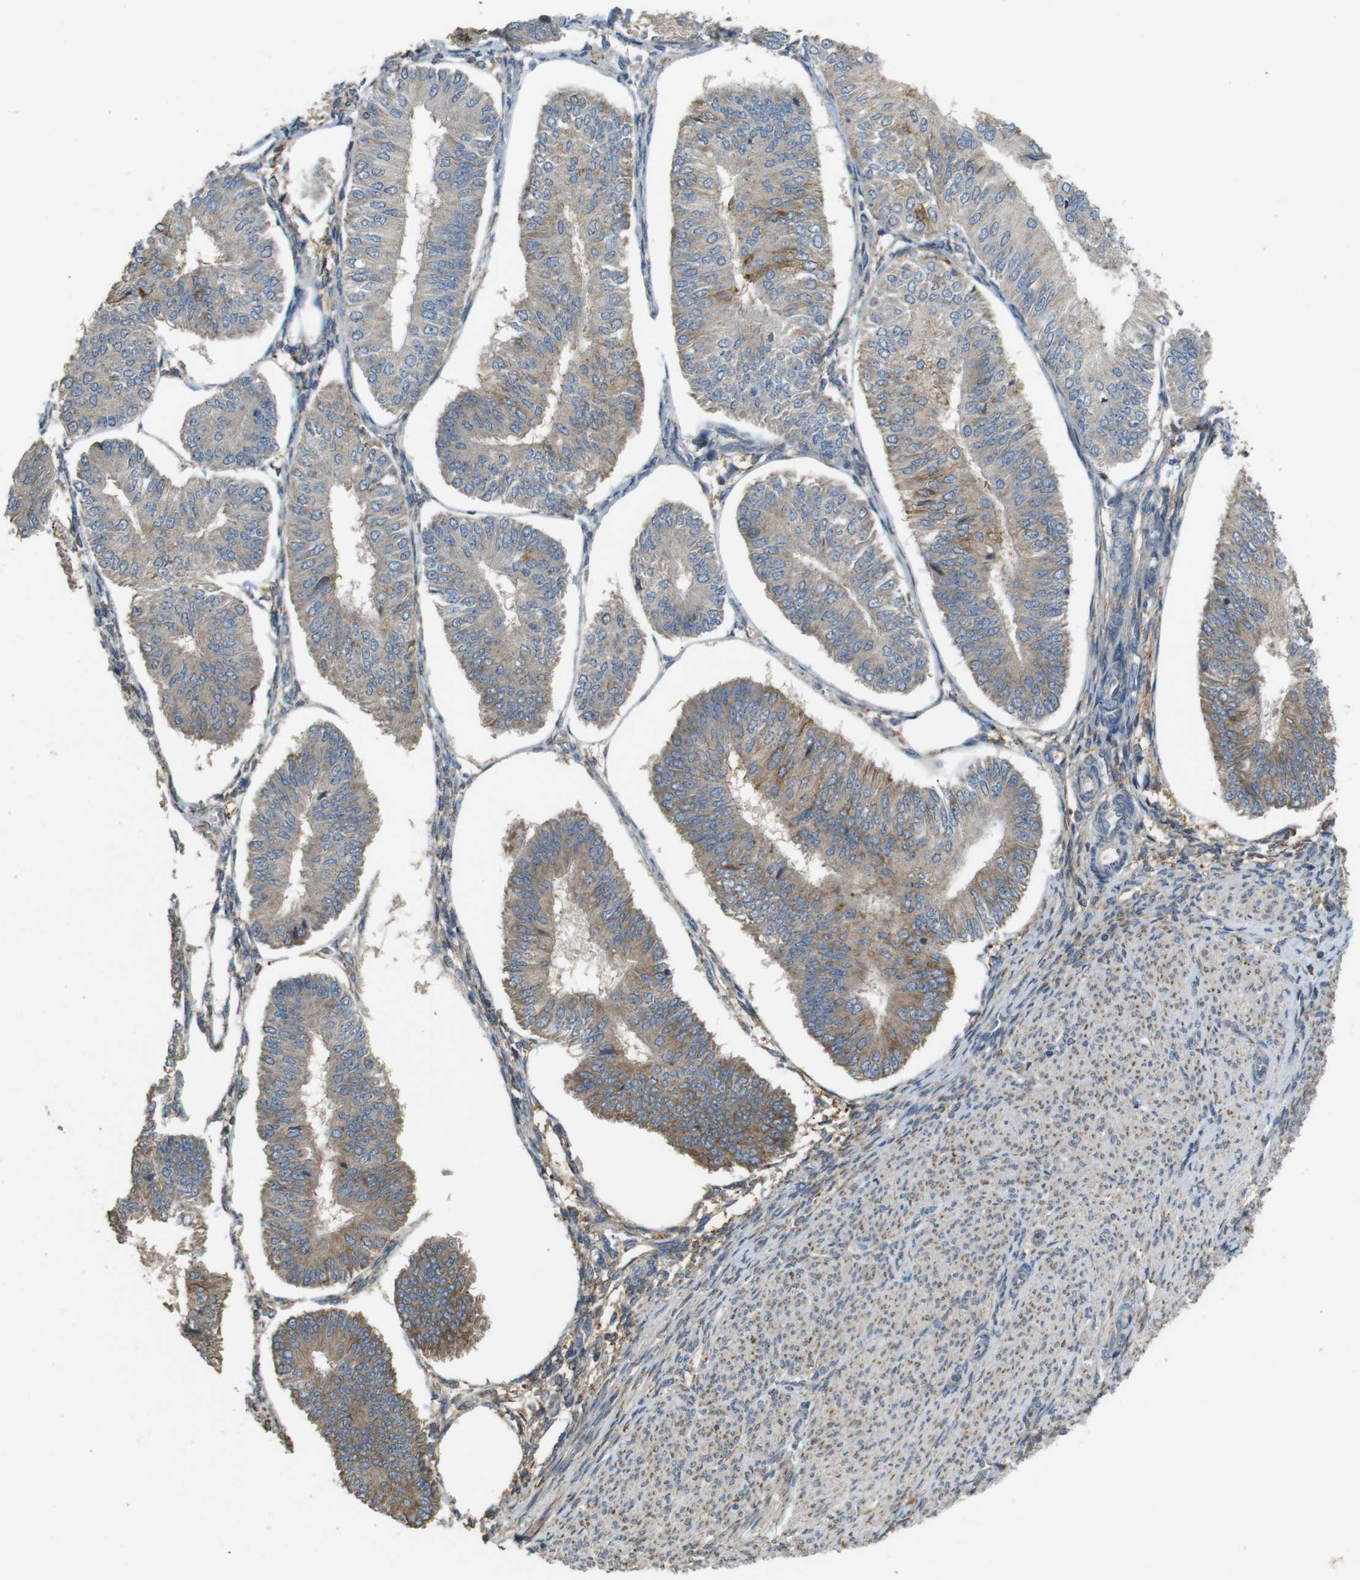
{"staining": {"intensity": "moderate", "quantity": "<25%", "location": "cytoplasmic/membranous"}, "tissue": "endometrial cancer", "cell_type": "Tumor cells", "image_type": "cancer", "snomed": [{"axis": "morphology", "description": "Adenocarcinoma, NOS"}, {"axis": "topography", "description": "Endometrium"}], "caption": "Brown immunohistochemical staining in endometrial cancer demonstrates moderate cytoplasmic/membranous staining in about <25% of tumor cells.", "gene": "ARHGAP24", "patient": {"sex": "female", "age": 58}}